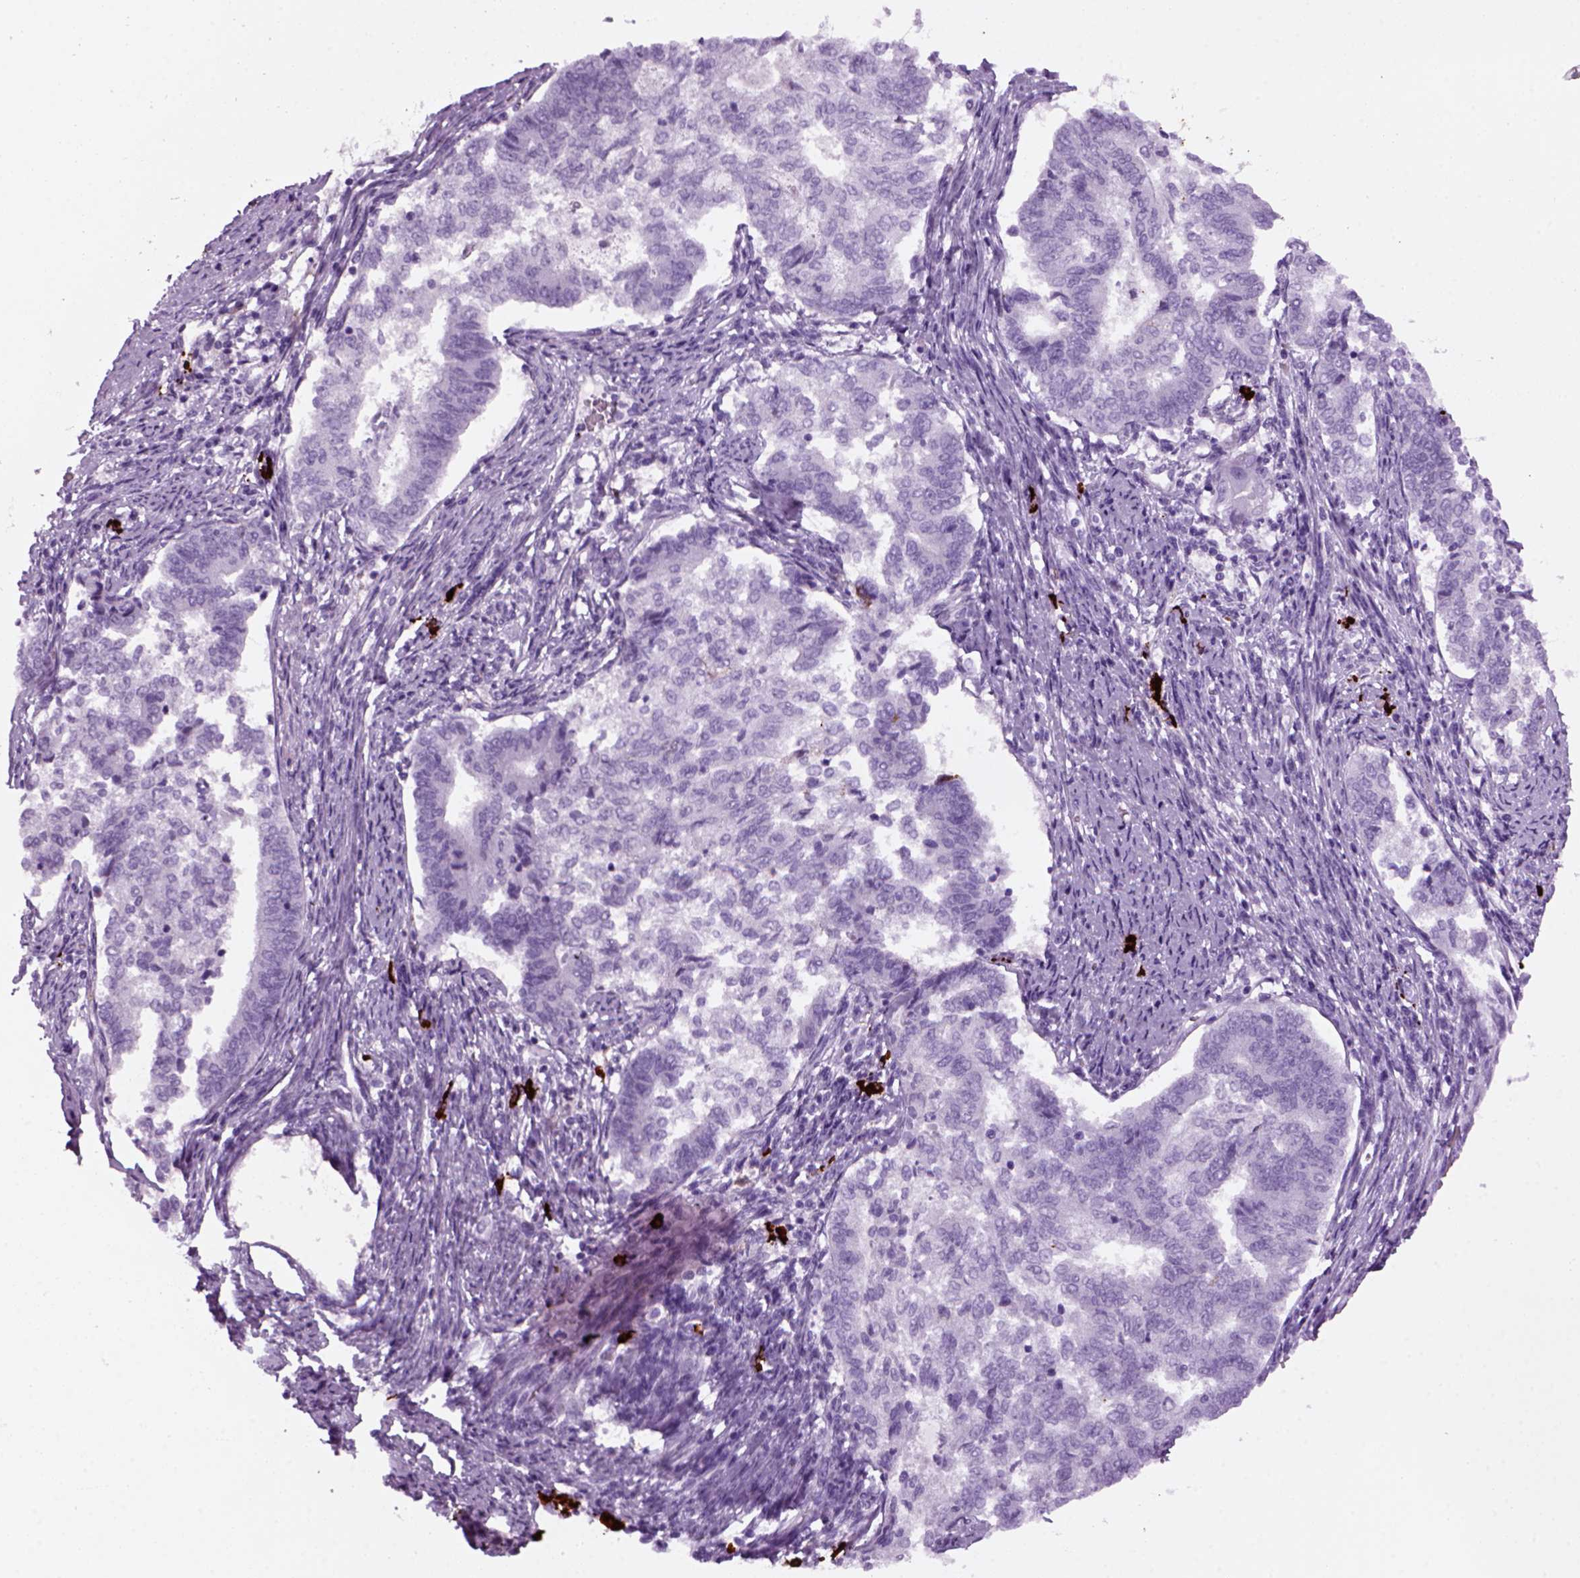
{"staining": {"intensity": "negative", "quantity": "none", "location": "none"}, "tissue": "endometrial cancer", "cell_type": "Tumor cells", "image_type": "cancer", "snomed": [{"axis": "morphology", "description": "Adenocarcinoma, NOS"}, {"axis": "topography", "description": "Endometrium"}], "caption": "Micrograph shows no protein expression in tumor cells of endometrial adenocarcinoma tissue.", "gene": "MZB1", "patient": {"sex": "female", "age": 65}}